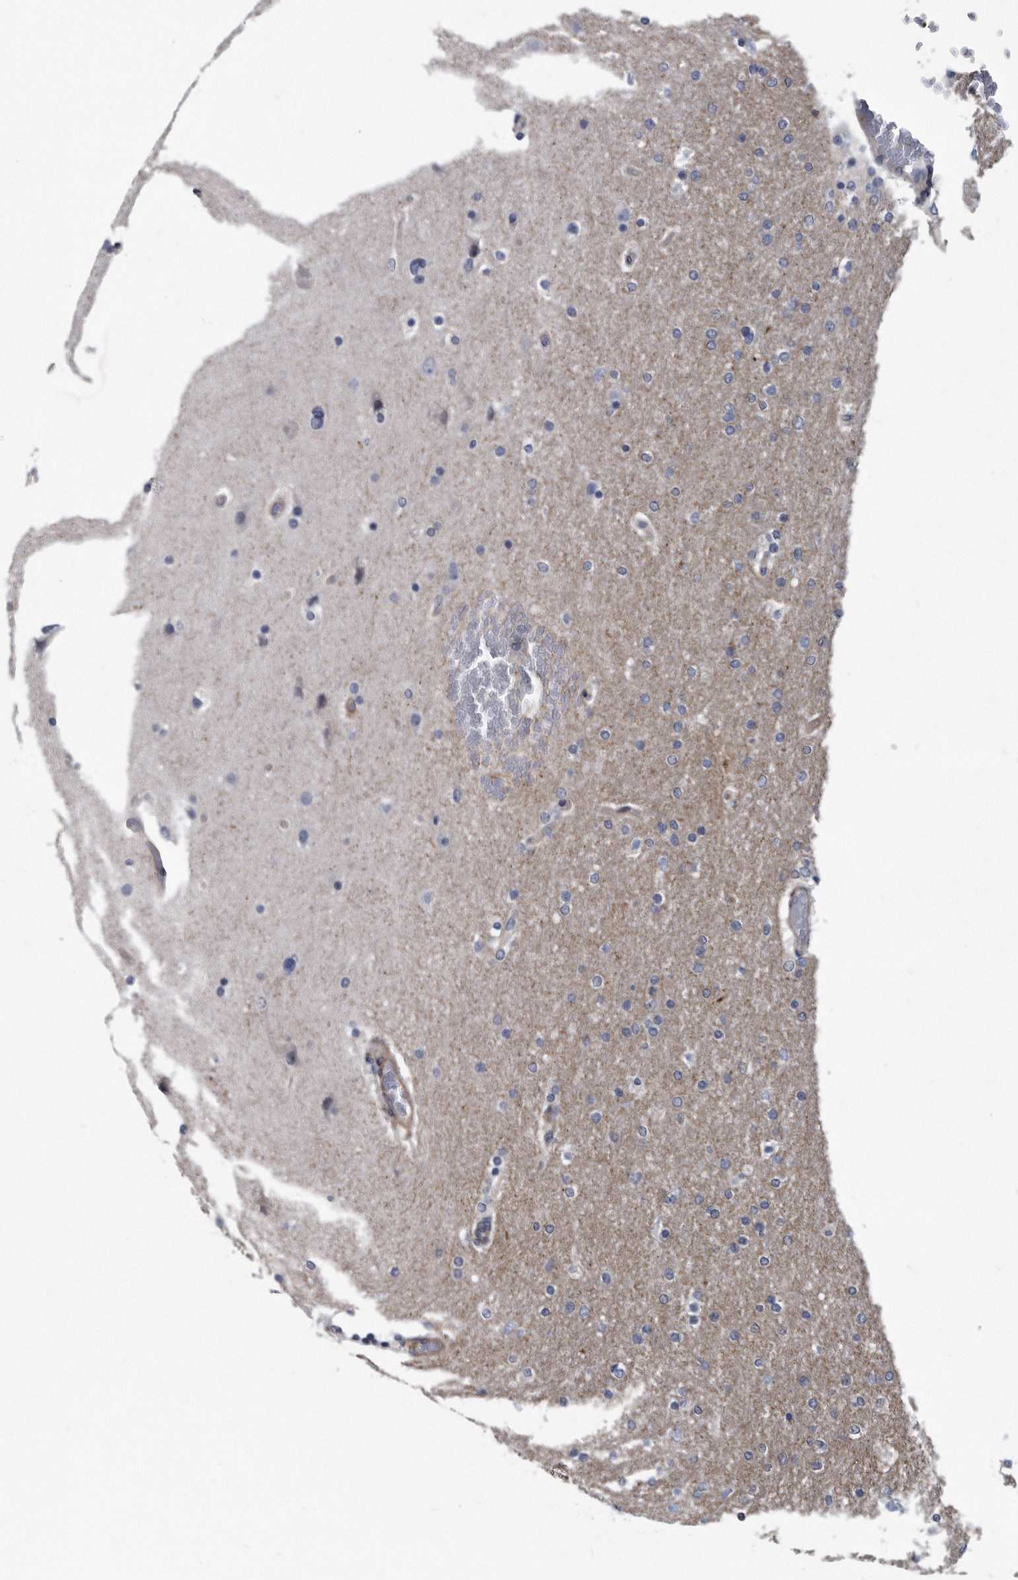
{"staining": {"intensity": "negative", "quantity": "none", "location": "none"}, "tissue": "glioma", "cell_type": "Tumor cells", "image_type": "cancer", "snomed": [{"axis": "morphology", "description": "Glioma, malignant, High grade"}, {"axis": "topography", "description": "Cerebral cortex"}], "caption": "Image shows no protein expression in tumor cells of malignant high-grade glioma tissue.", "gene": "ARMCX1", "patient": {"sex": "female", "age": 36}}